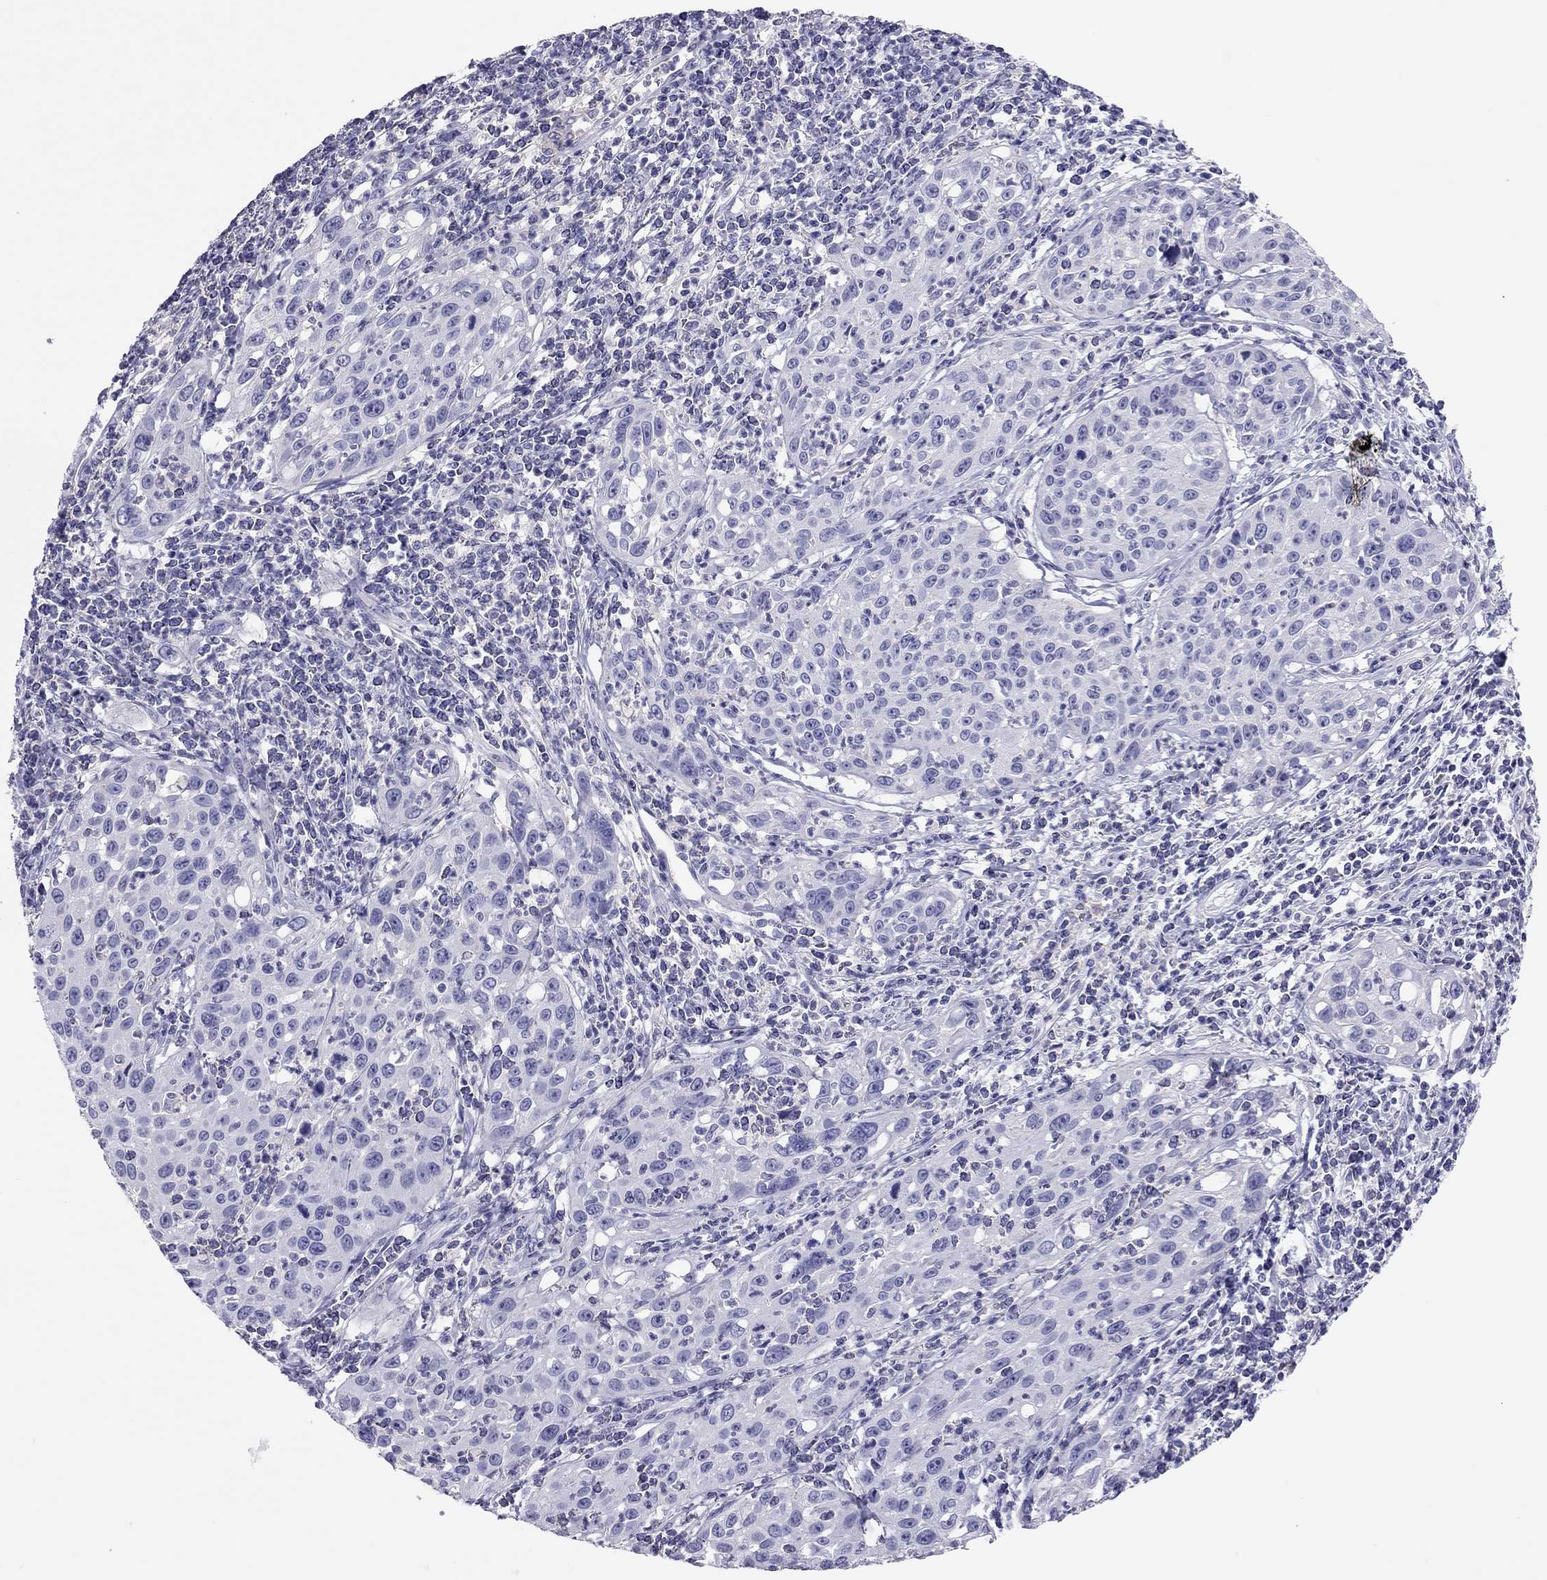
{"staining": {"intensity": "negative", "quantity": "none", "location": "none"}, "tissue": "cervical cancer", "cell_type": "Tumor cells", "image_type": "cancer", "snomed": [{"axis": "morphology", "description": "Squamous cell carcinoma, NOS"}, {"axis": "topography", "description": "Cervix"}], "caption": "Histopathology image shows no protein positivity in tumor cells of squamous cell carcinoma (cervical) tissue. The staining is performed using DAB brown chromogen with nuclei counter-stained in using hematoxylin.", "gene": "CALHM1", "patient": {"sex": "female", "age": 26}}